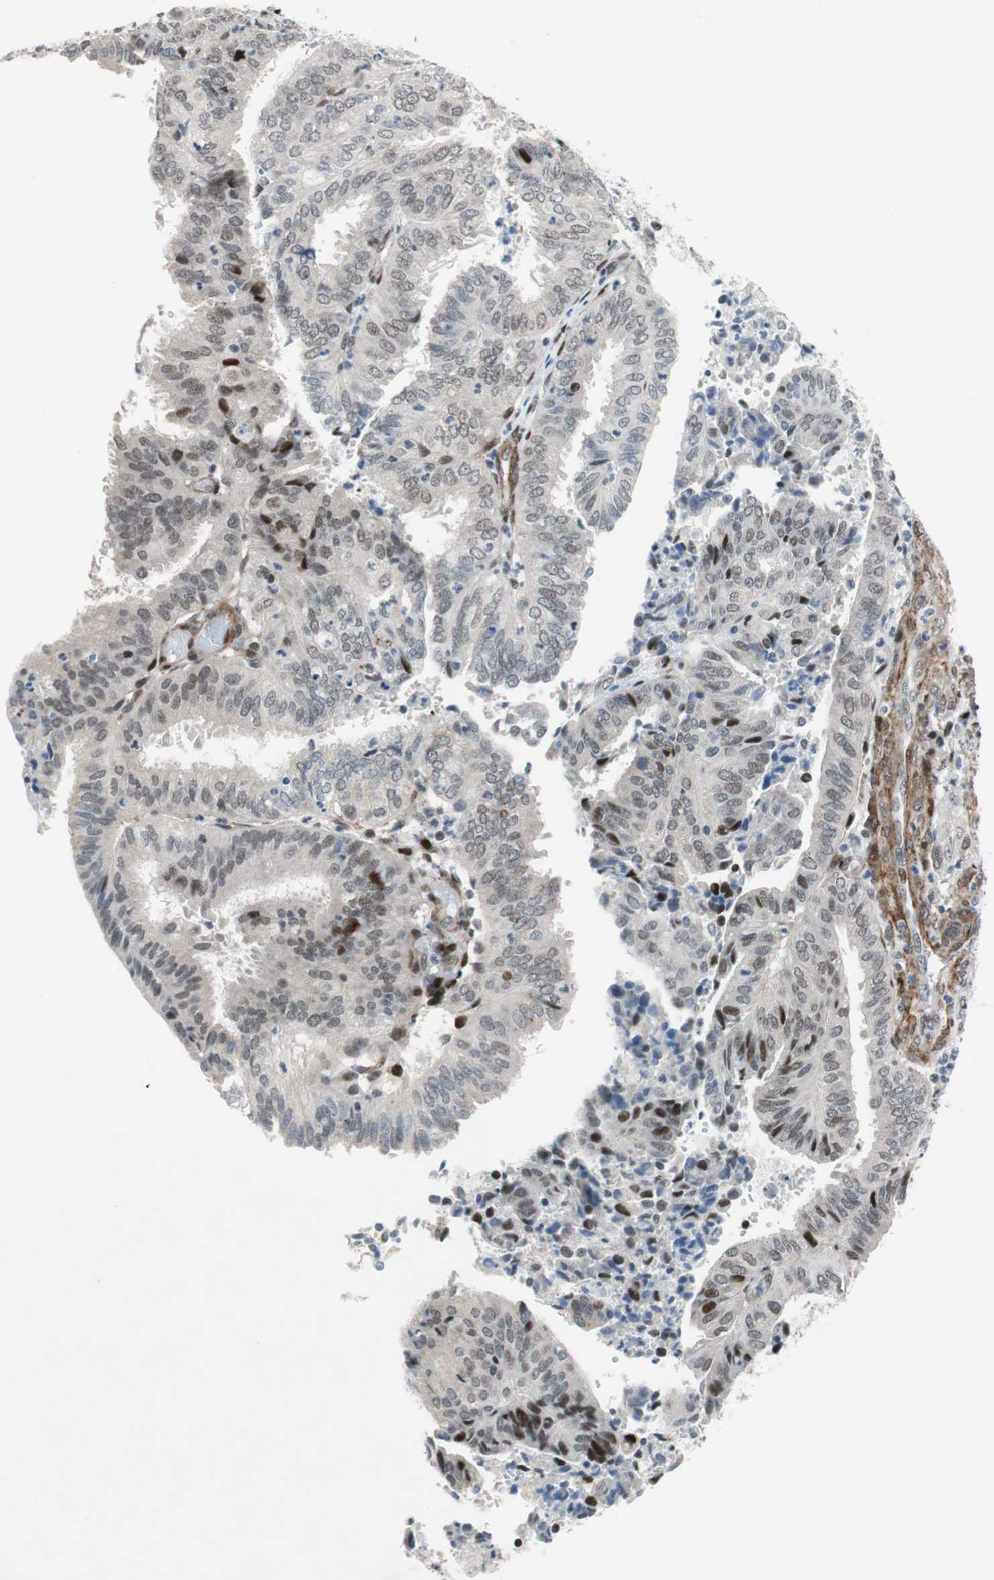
{"staining": {"intensity": "moderate", "quantity": "<25%", "location": "nuclear"}, "tissue": "endometrial cancer", "cell_type": "Tumor cells", "image_type": "cancer", "snomed": [{"axis": "morphology", "description": "Adenocarcinoma, NOS"}, {"axis": "topography", "description": "Uterus"}], "caption": "DAB immunohistochemical staining of adenocarcinoma (endometrial) demonstrates moderate nuclear protein expression in approximately <25% of tumor cells.", "gene": "FBXO44", "patient": {"sex": "female", "age": 60}}